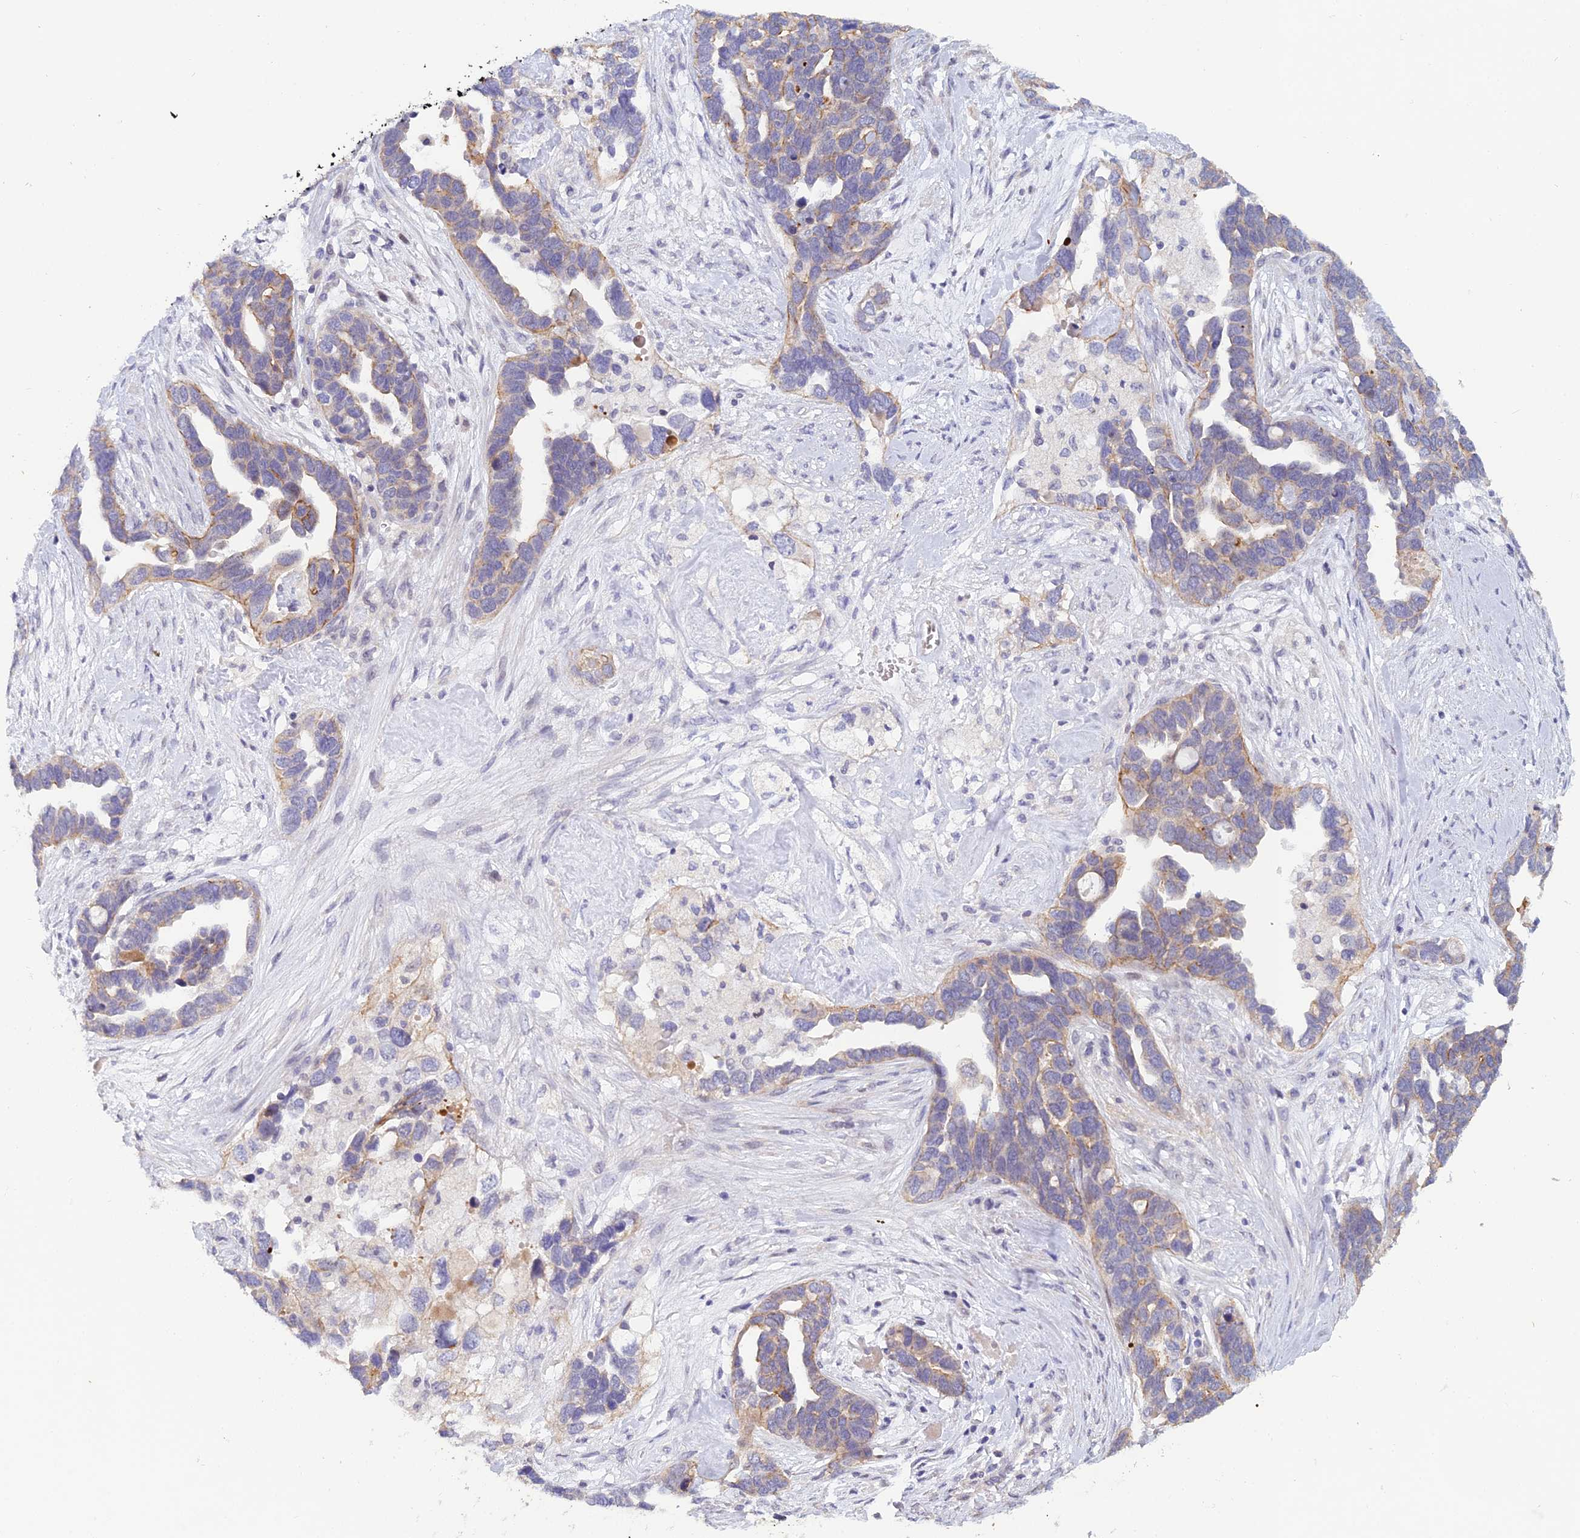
{"staining": {"intensity": "moderate", "quantity": "<25%", "location": "cytoplasmic/membranous"}, "tissue": "ovarian cancer", "cell_type": "Tumor cells", "image_type": "cancer", "snomed": [{"axis": "morphology", "description": "Cystadenocarcinoma, serous, NOS"}, {"axis": "topography", "description": "Ovary"}], "caption": "Protein positivity by IHC reveals moderate cytoplasmic/membranous positivity in approximately <25% of tumor cells in ovarian cancer. (DAB IHC, brown staining for protein, blue staining for nuclei).", "gene": "GIPC1", "patient": {"sex": "female", "age": 54}}